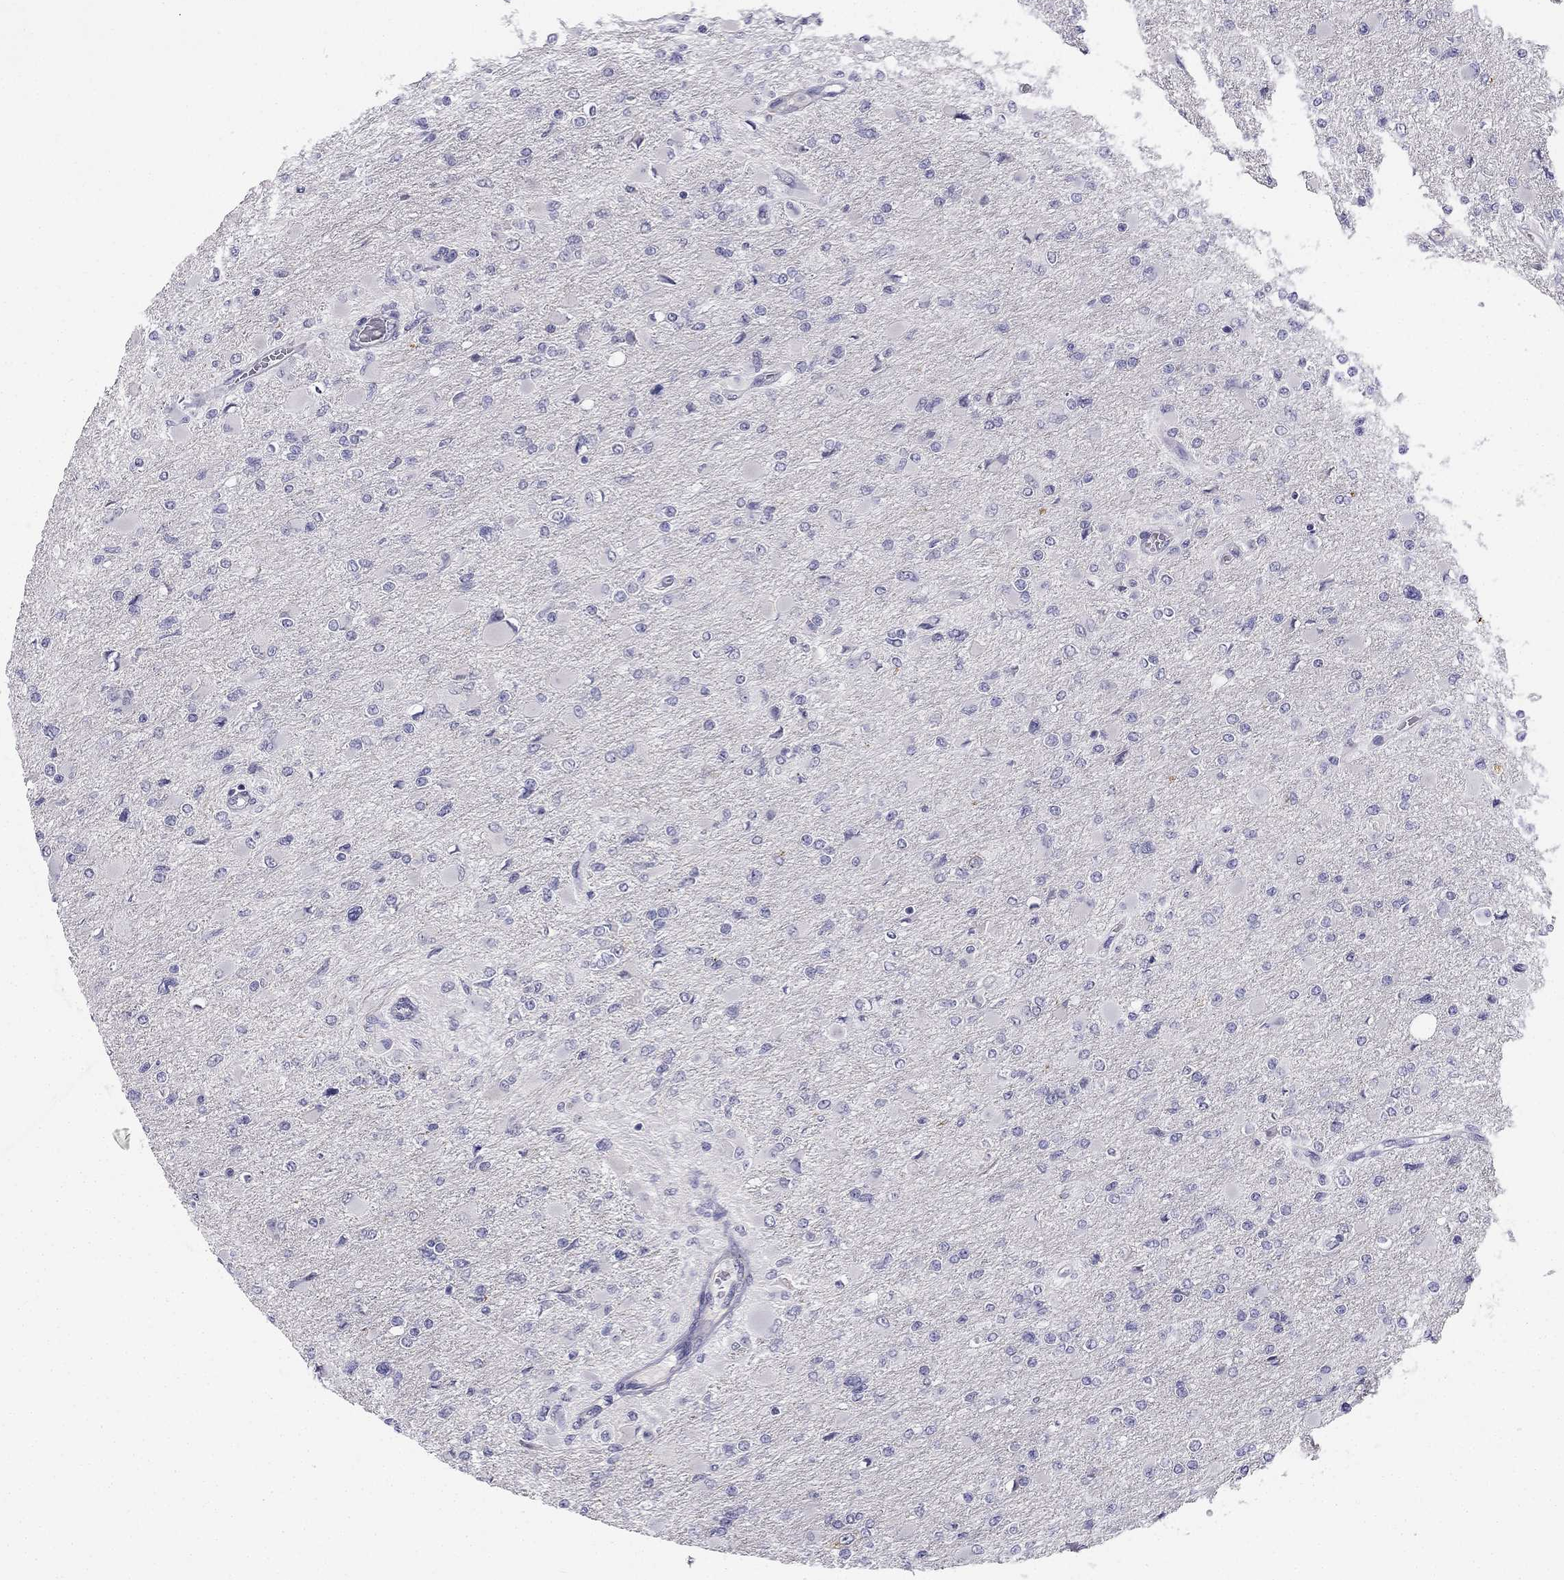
{"staining": {"intensity": "negative", "quantity": "none", "location": "none"}, "tissue": "glioma", "cell_type": "Tumor cells", "image_type": "cancer", "snomed": [{"axis": "morphology", "description": "Glioma, malignant, High grade"}, {"axis": "topography", "description": "Cerebral cortex"}], "caption": "DAB (3,3'-diaminobenzidine) immunohistochemical staining of human malignant high-grade glioma shows no significant expression in tumor cells.", "gene": "C16orf89", "patient": {"sex": "female", "age": 36}}